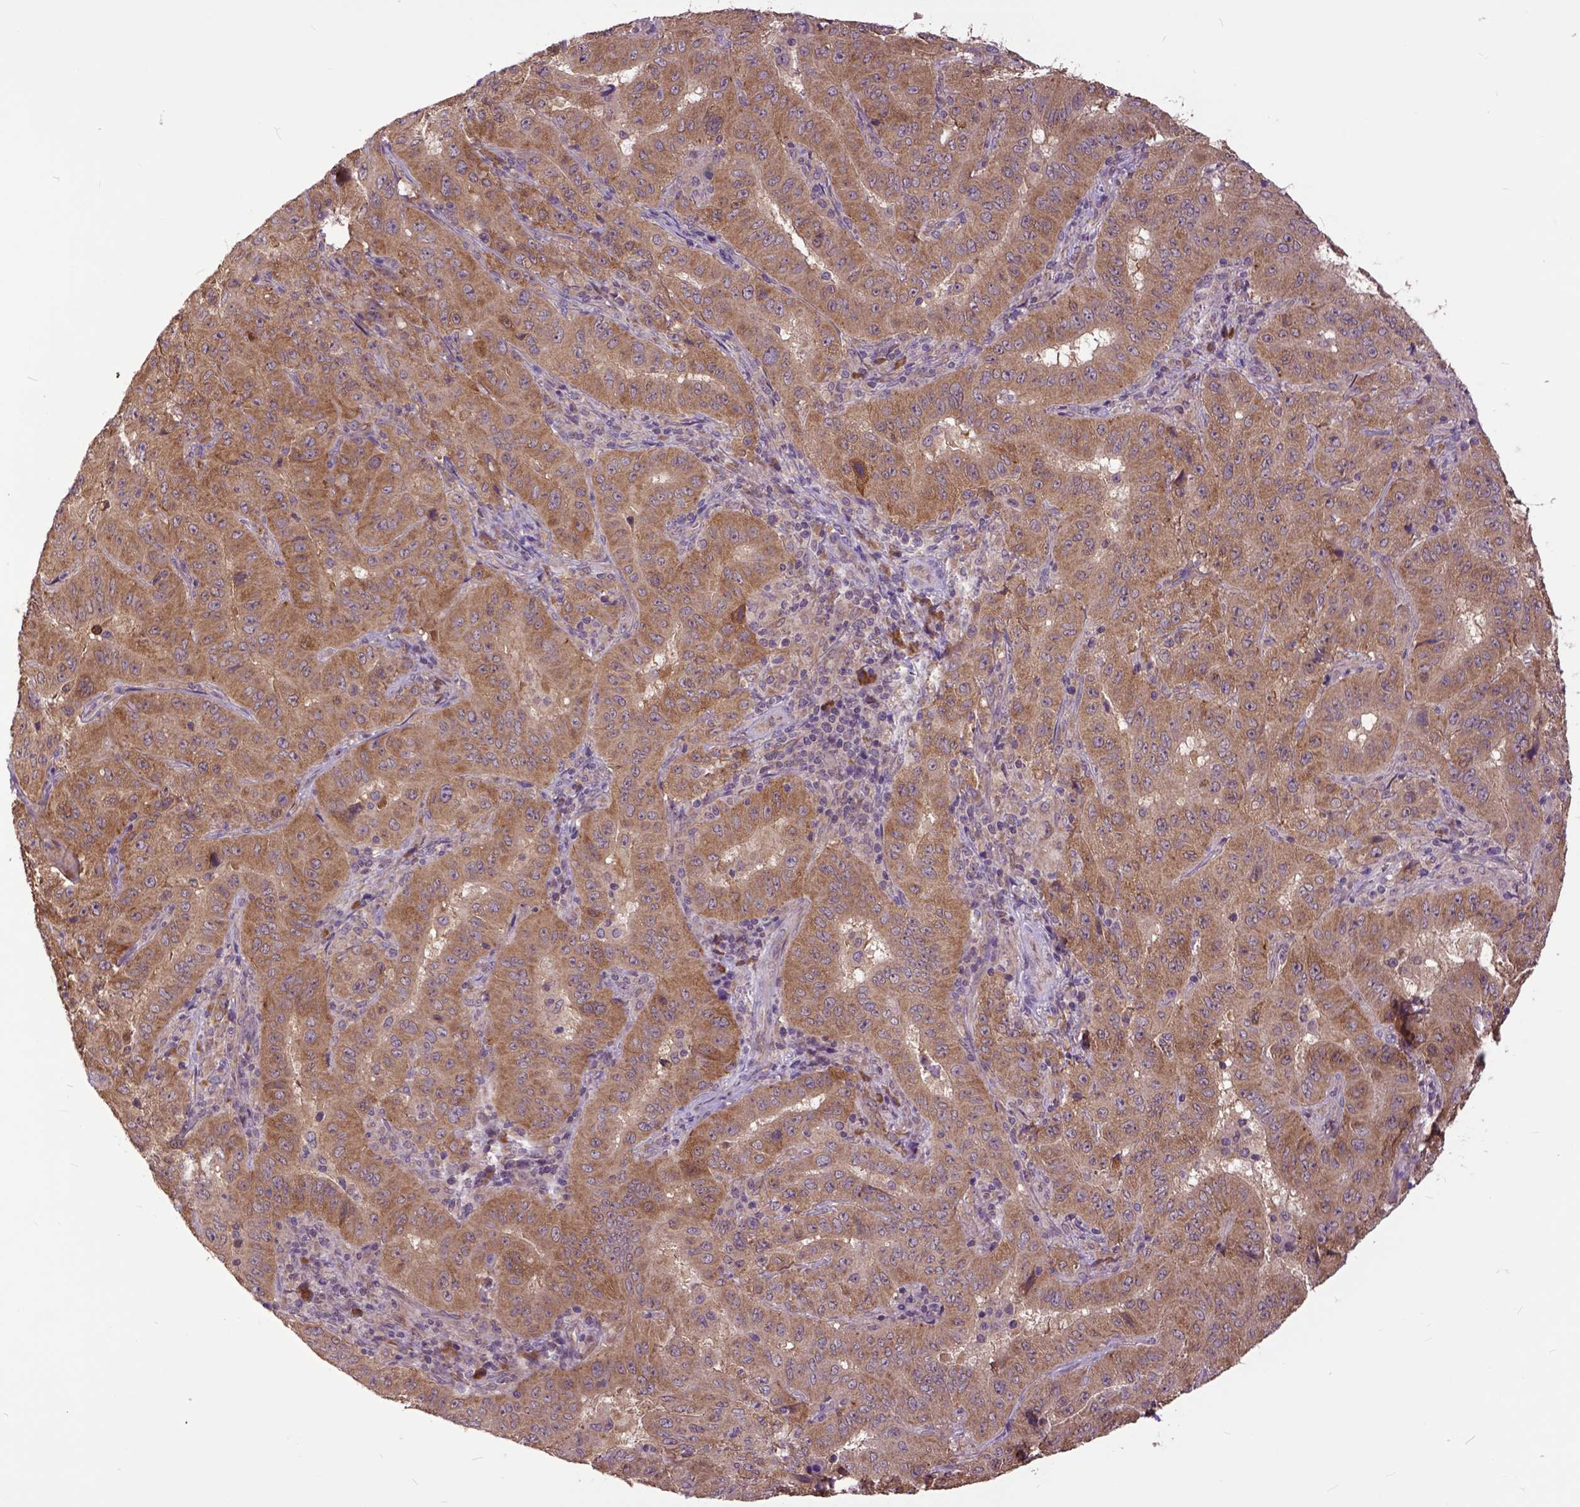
{"staining": {"intensity": "moderate", "quantity": ">75%", "location": "cytoplasmic/membranous"}, "tissue": "pancreatic cancer", "cell_type": "Tumor cells", "image_type": "cancer", "snomed": [{"axis": "morphology", "description": "Adenocarcinoma, NOS"}, {"axis": "topography", "description": "Pancreas"}], "caption": "A histopathology image of human adenocarcinoma (pancreatic) stained for a protein demonstrates moderate cytoplasmic/membranous brown staining in tumor cells.", "gene": "ARL1", "patient": {"sex": "male", "age": 63}}